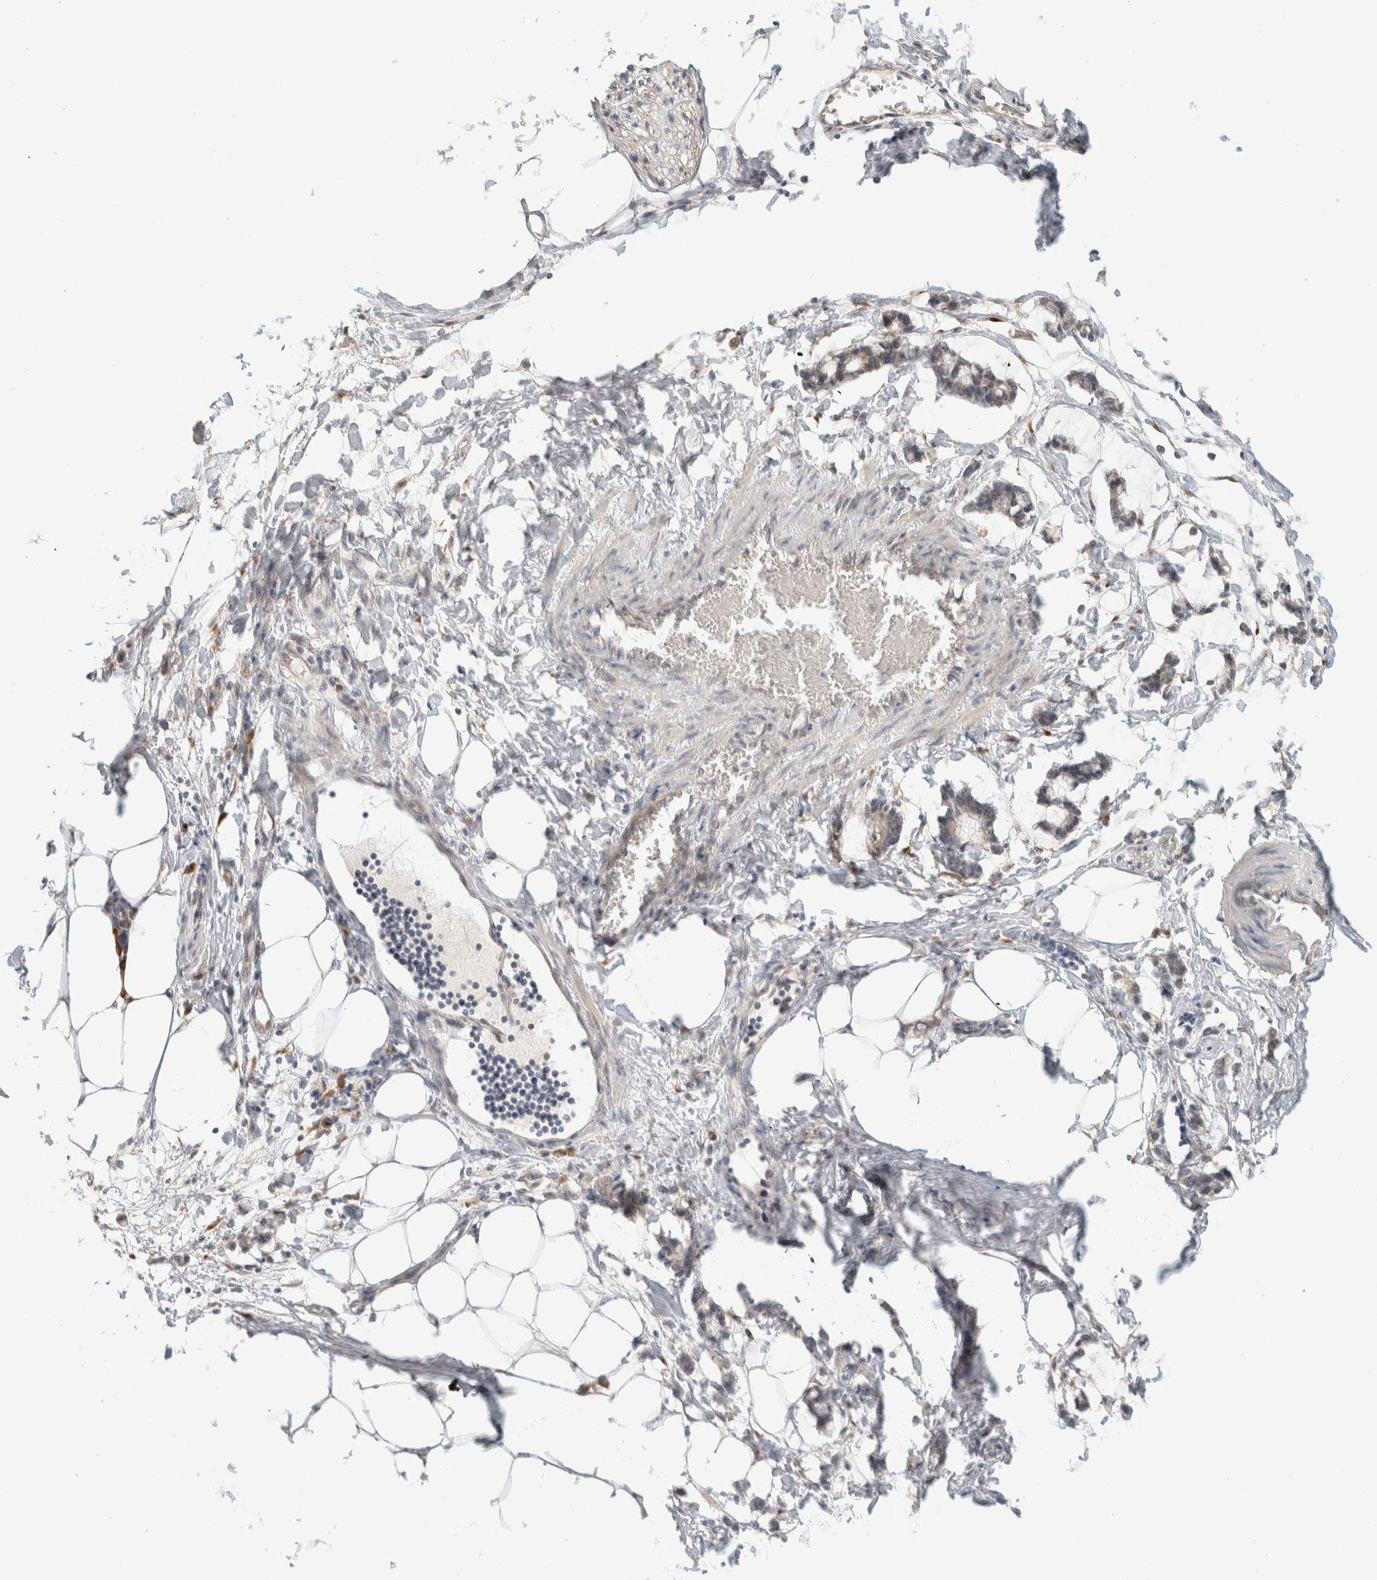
{"staining": {"intensity": "negative", "quantity": "none", "location": "none"}, "tissue": "adipose tissue", "cell_type": "Adipocytes", "image_type": "normal", "snomed": [{"axis": "morphology", "description": "Normal tissue, NOS"}, {"axis": "morphology", "description": "Adenocarcinoma, NOS"}, {"axis": "topography", "description": "Colon"}, {"axis": "topography", "description": "Peripheral nerve tissue"}], "caption": "This is a histopathology image of IHC staining of benign adipose tissue, which shows no staining in adipocytes.", "gene": "HDLBP", "patient": {"sex": "male", "age": 14}}